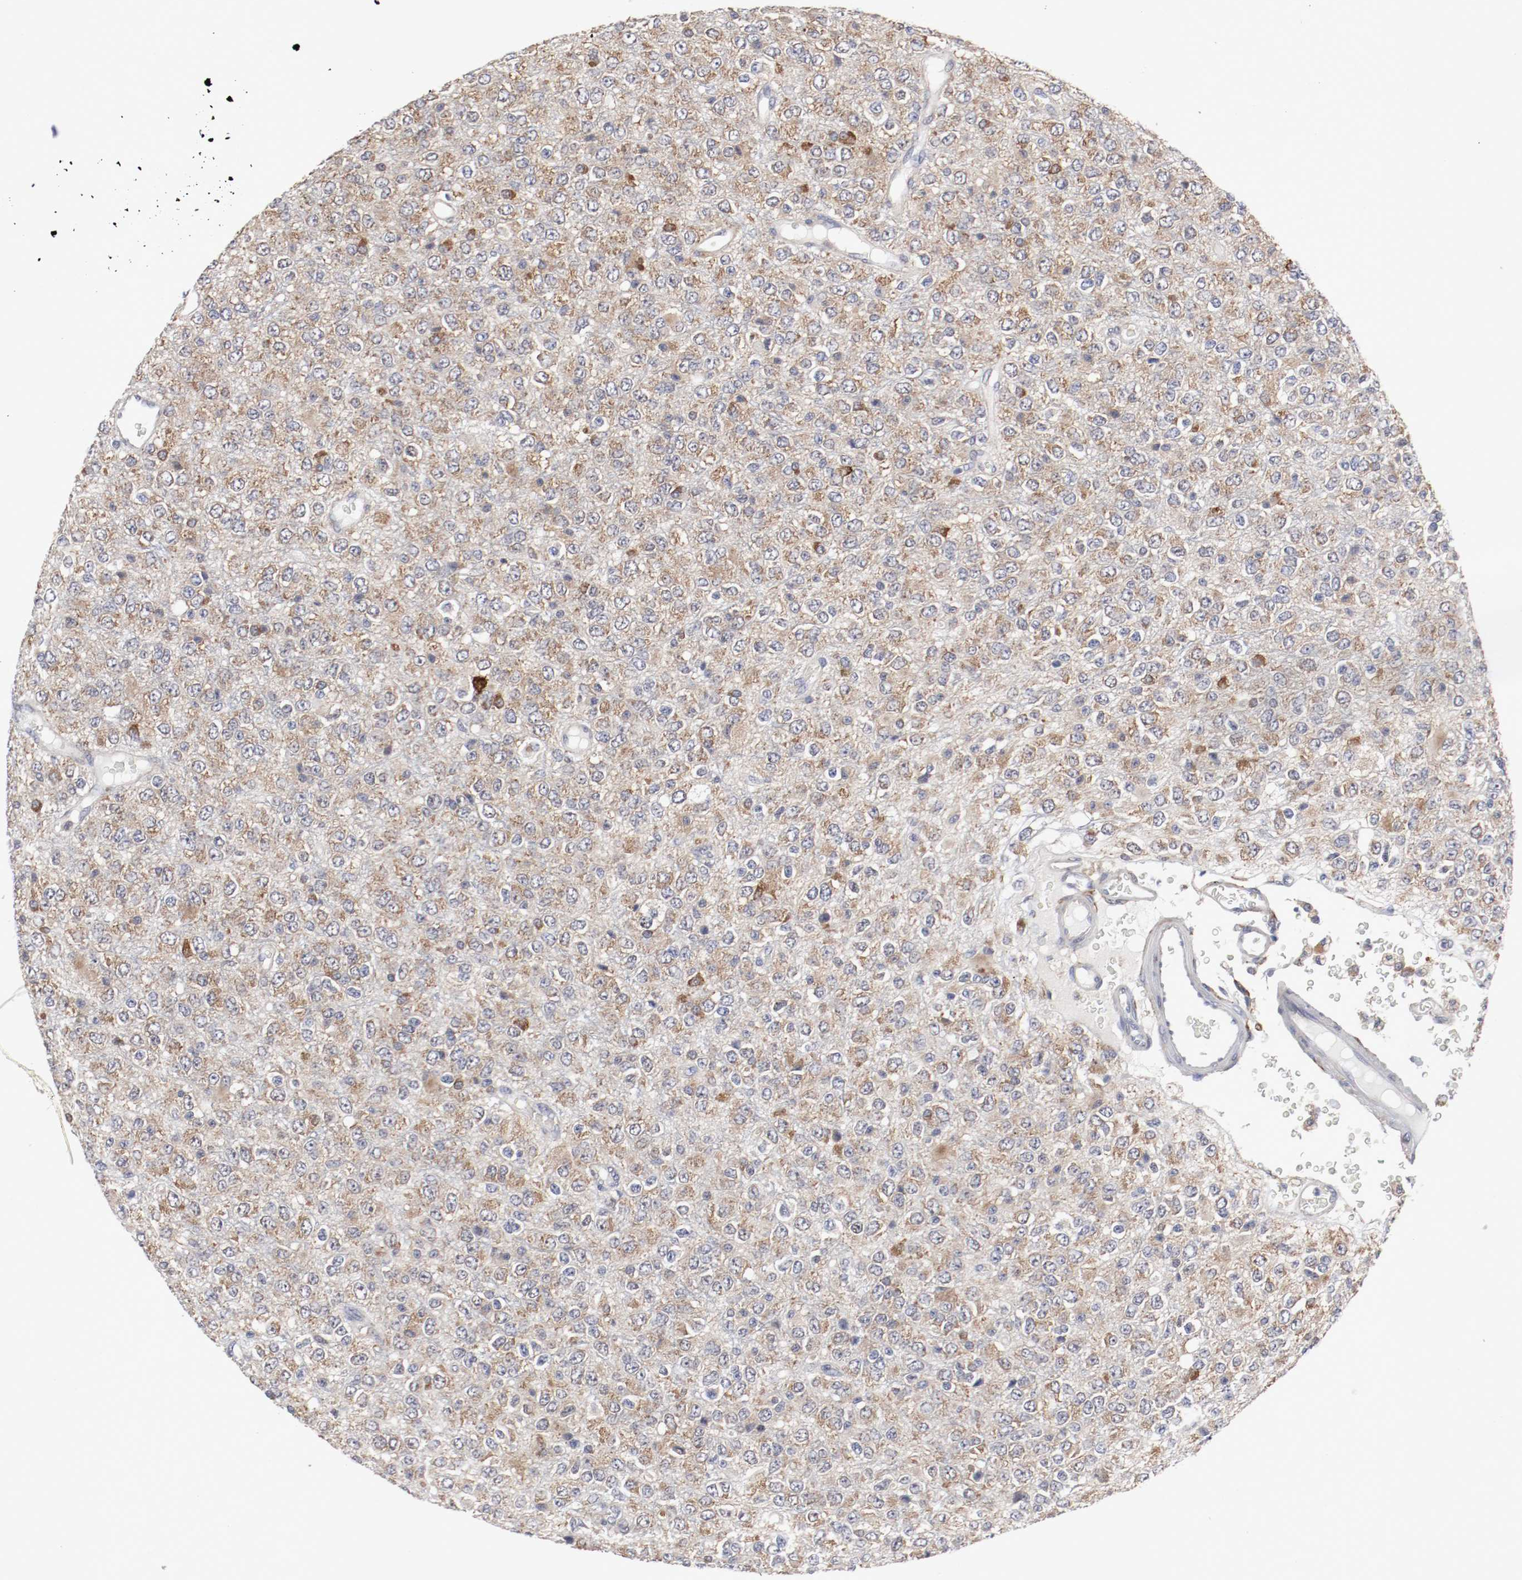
{"staining": {"intensity": "weak", "quantity": ">75%", "location": "cytoplasmic/membranous"}, "tissue": "glioma", "cell_type": "Tumor cells", "image_type": "cancer", "snomed": [{"axis": "morphology", "description": "Glioma, malignant, High grade"}, {"axis": "topography", "description": "pancreas cauda"}], "caption": "Human high-grade glioma (malignant) stained with a brown dye exhibits weak cytoplasmic/membranous positive positivity in approximately >75% of tumor cells.", "gene": "FKBP3", "patient": {"sex": "male", "age": 60}}